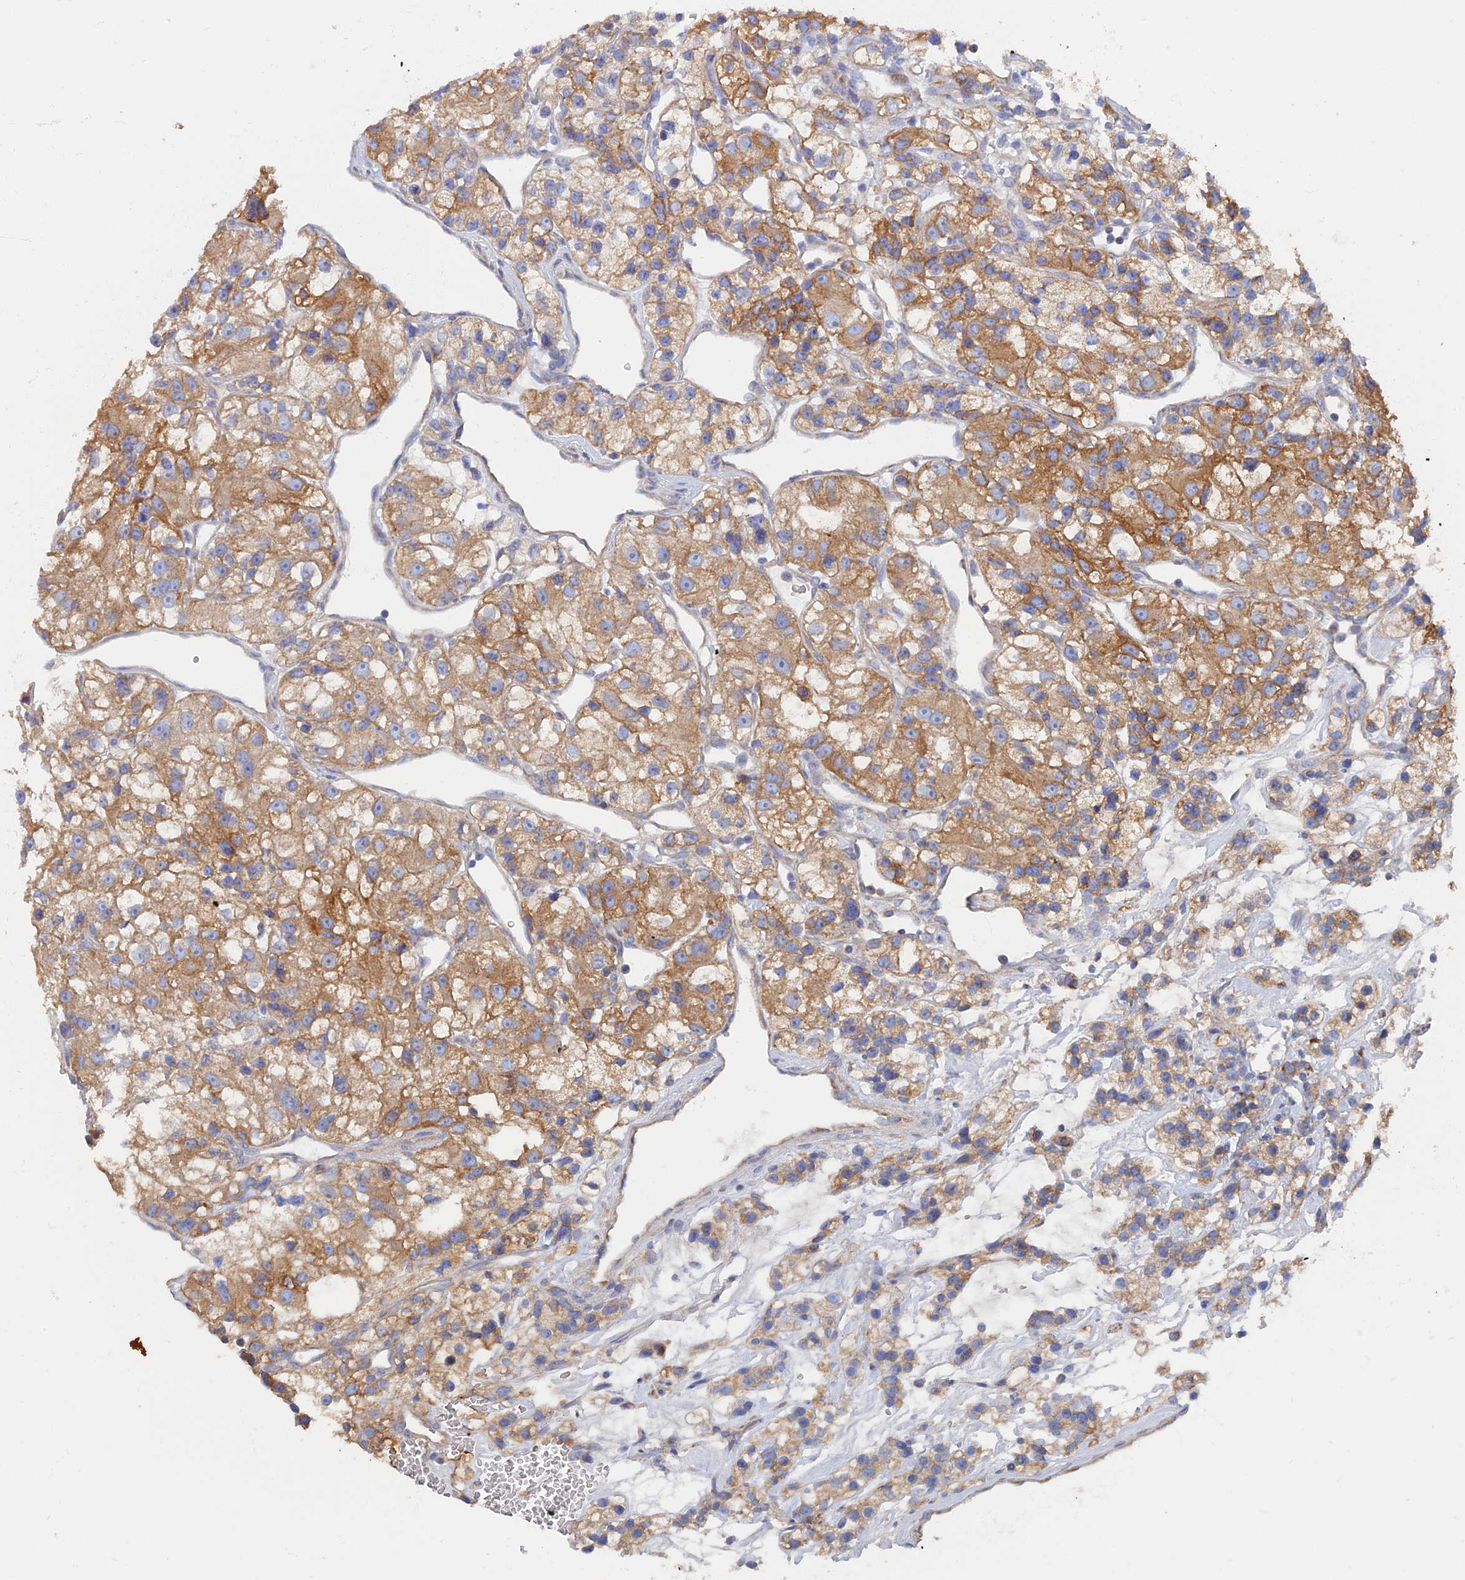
{"staining": {"intensity": "moderate", "quantity": ">75%", "location": "cytoplasmic/membranous"}, "tissue": "renal cancer", "cell_type": "Tumor cells", "image_type": "cancer", "snomed": [{"axis": "morphology", "description": "Adenocarcinoma, NOS"}, {"axis": "topography", "description": "Kidney"}], "caption": "This micrograph demonstrates immunohistochemistry (IHC) staining of human adenocarcinoma (renal), with medium moderate cytoplasmic/membranous staining in approximately >75% of tumor cells.", "gene": "TMEM44", "patient": {"sex": "female", "age": 57}}